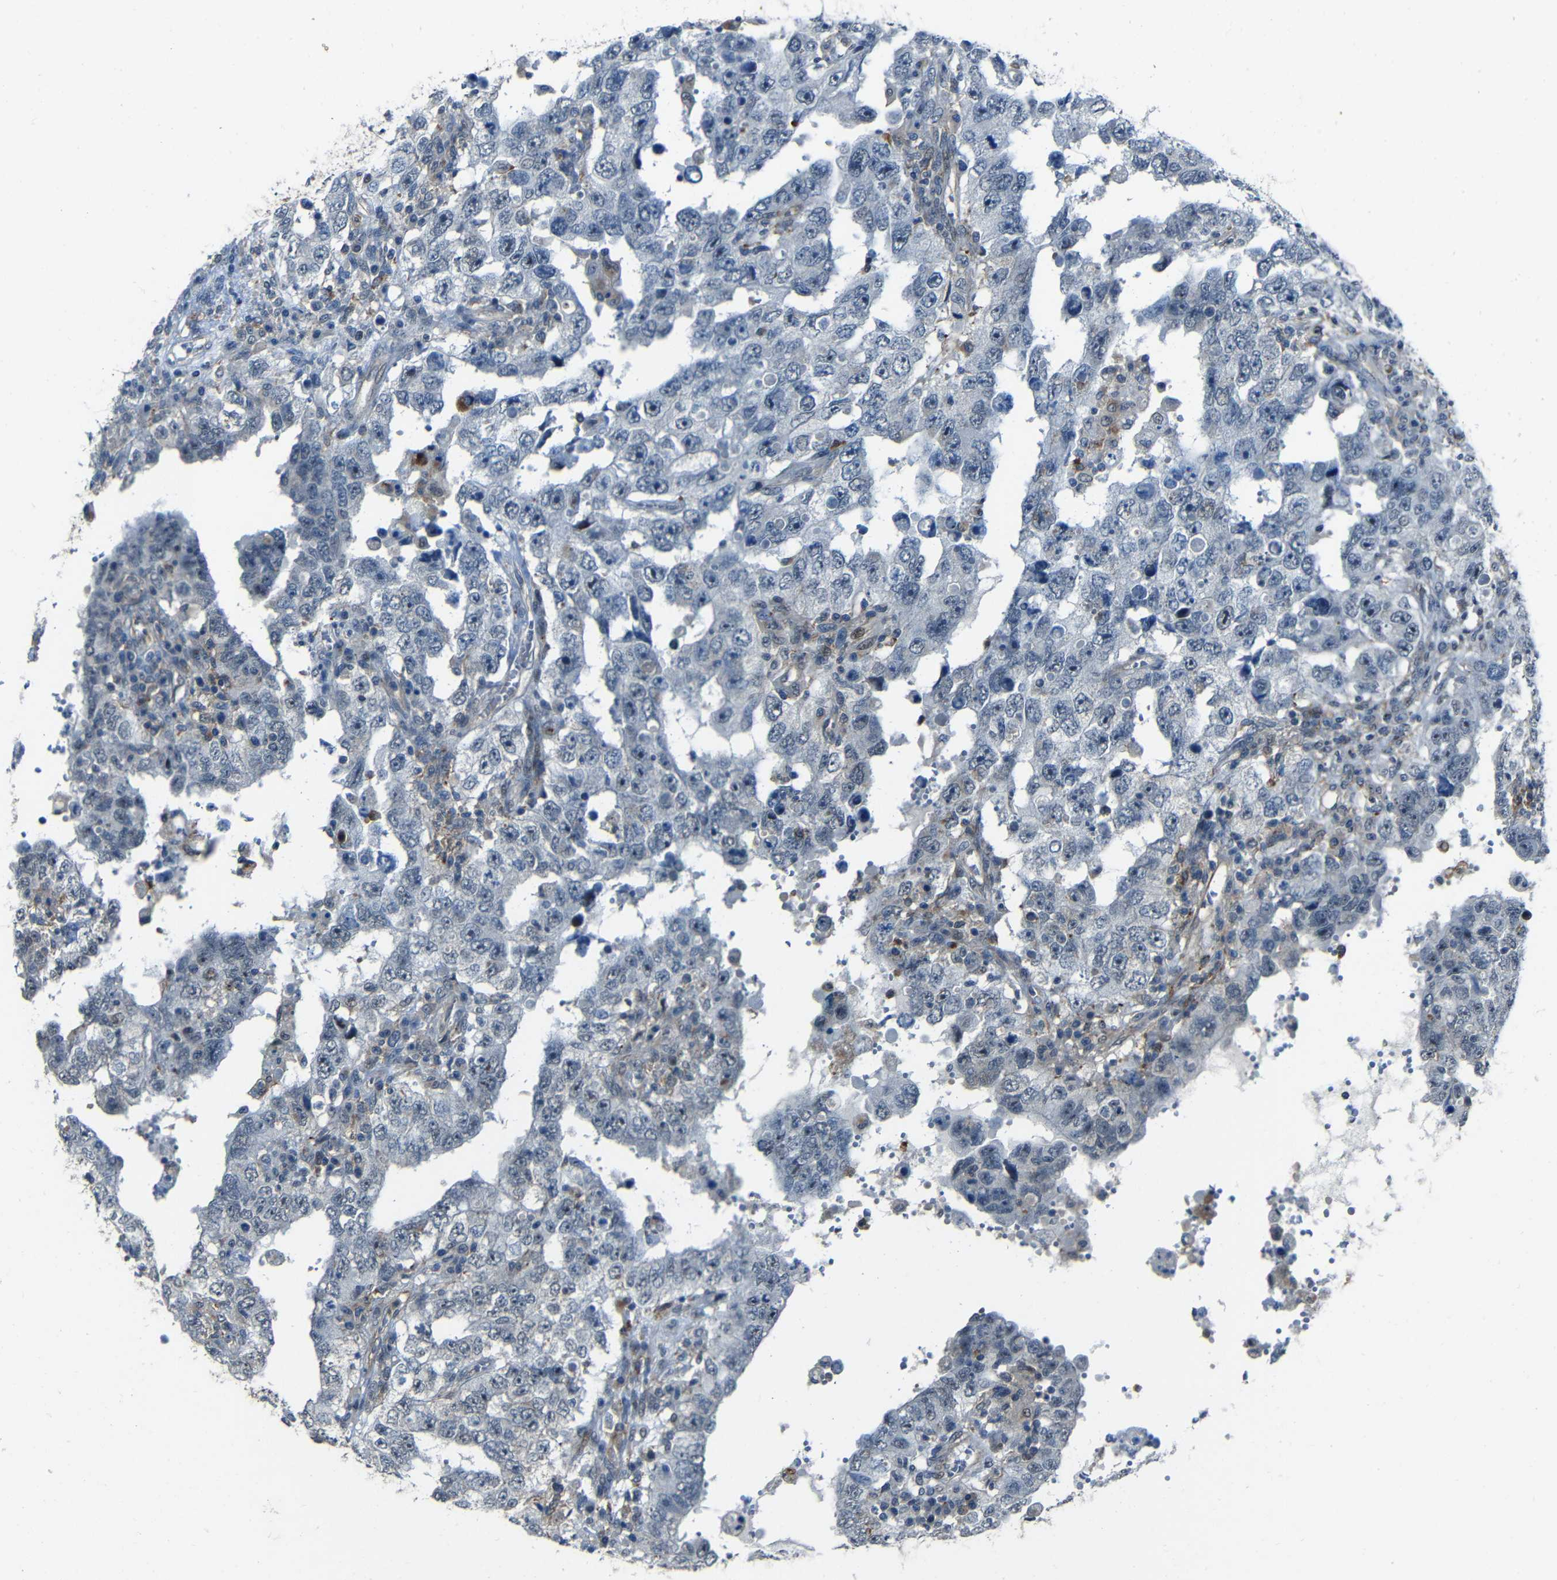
{"staining": {"intensity": "negative", "quantity": "none", "location": "none"}, "tissue": "testis cancer", "cell_type": "Tumor cells", "image_type": "cancer", "snomed": [{"axis": "morphology", "description": "Carcinoma, Embryonal, NOS"}, {"axis": "topography", "description": "Testis"}], "caption": "Tumor cells are negative for brown protein staining in testis cancer. (Brightfield microscopy of DAB IHC at high magnification).", "gene": "DNAJC5", "patient": {"sex": "male", "age": 26}}